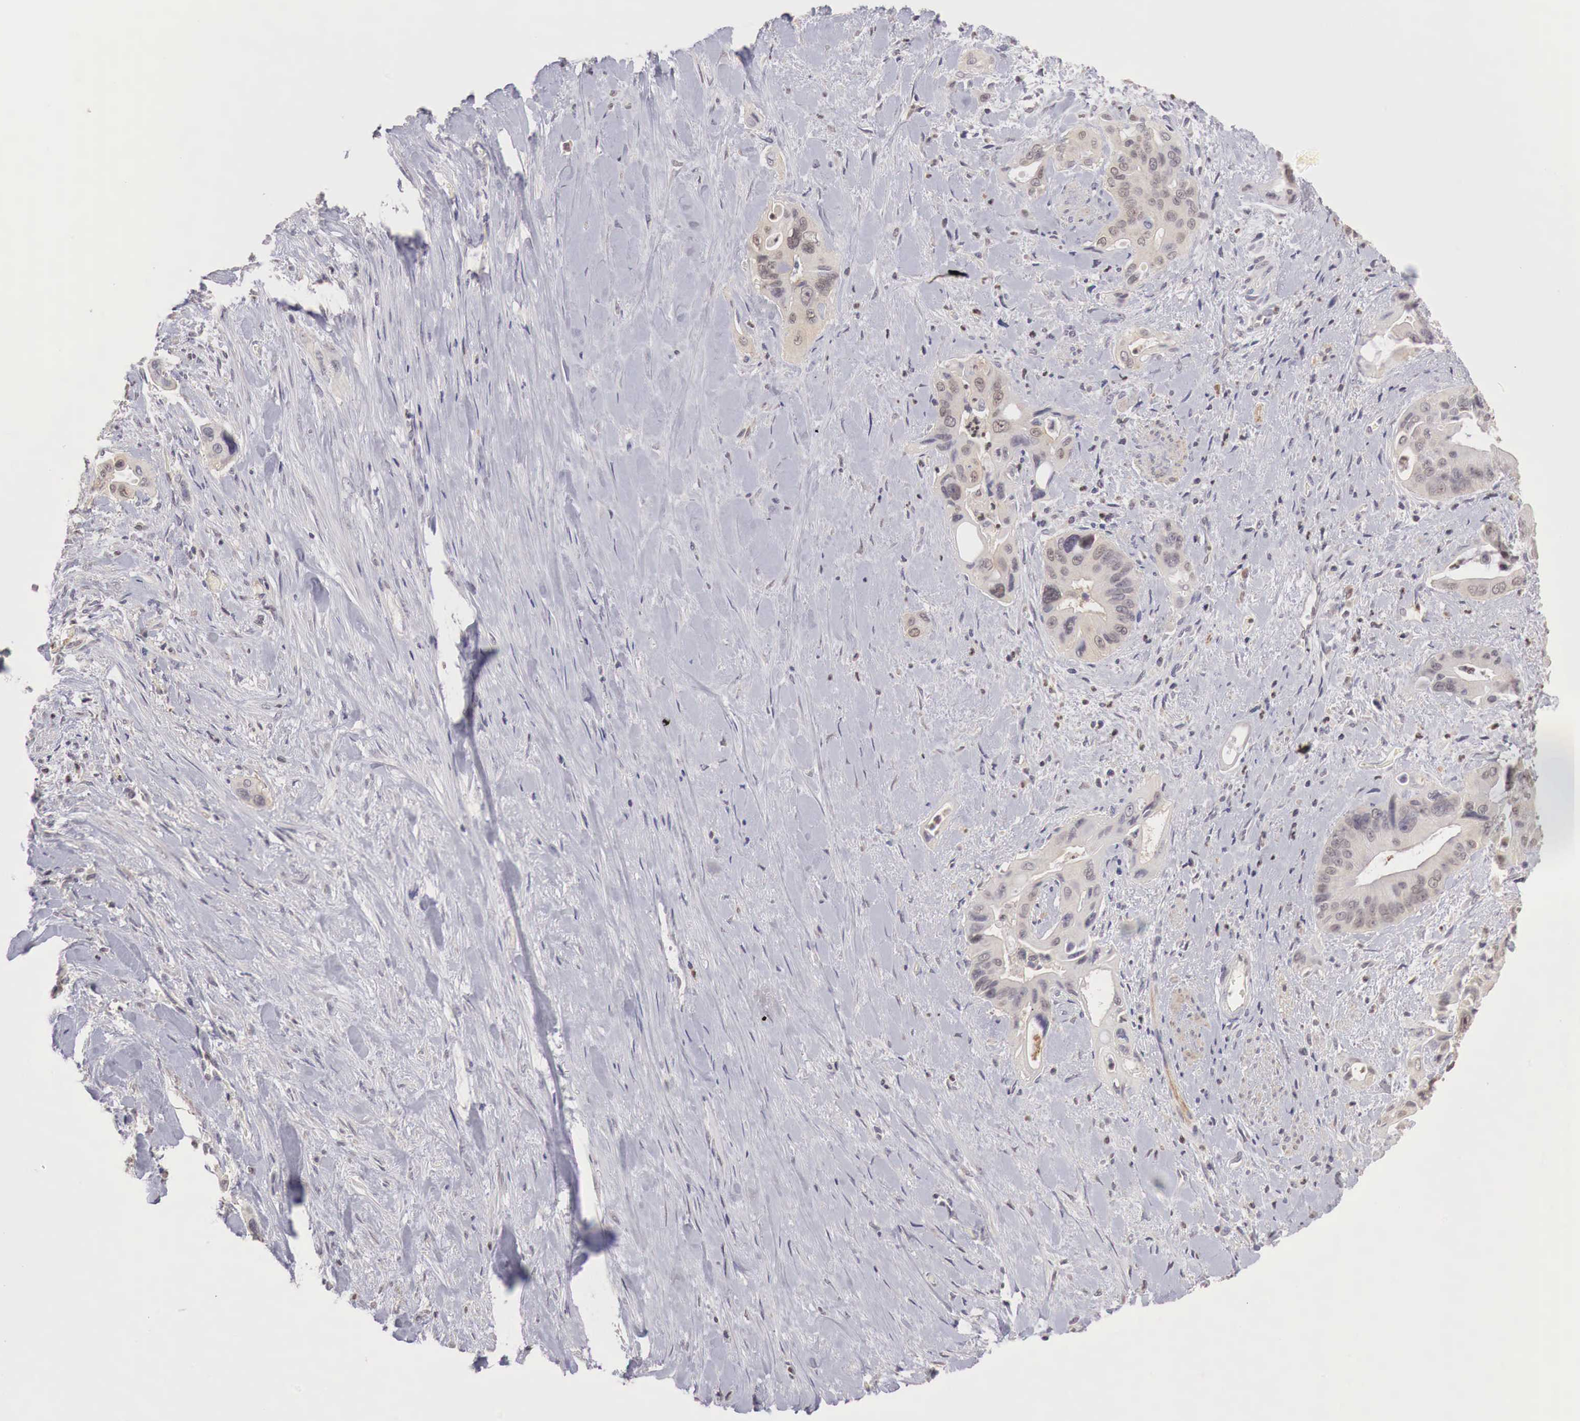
{"staining": {"intensity": "weak", "quantity": ">75%", "location": "cytoplasmic/membranous"}, "tissue": "pancreatic cancer", "cell_type": "Tumor cells", "image_type": "cancer", "snomed": [{"axis": "morphology", "description": "Adenocarcinoma, NOS"}, {"axis": "topography", "description": "Pancreas"}], "caption": "Immunohistochemical staining of human pancreatic adenocarcinoma displays low levels of weak cytoplasmic/membranous protein positivity in approximately >75% of tumor cells.", "gene": "TBC1D9", "patient": {"sex": "male", "age": 77}}